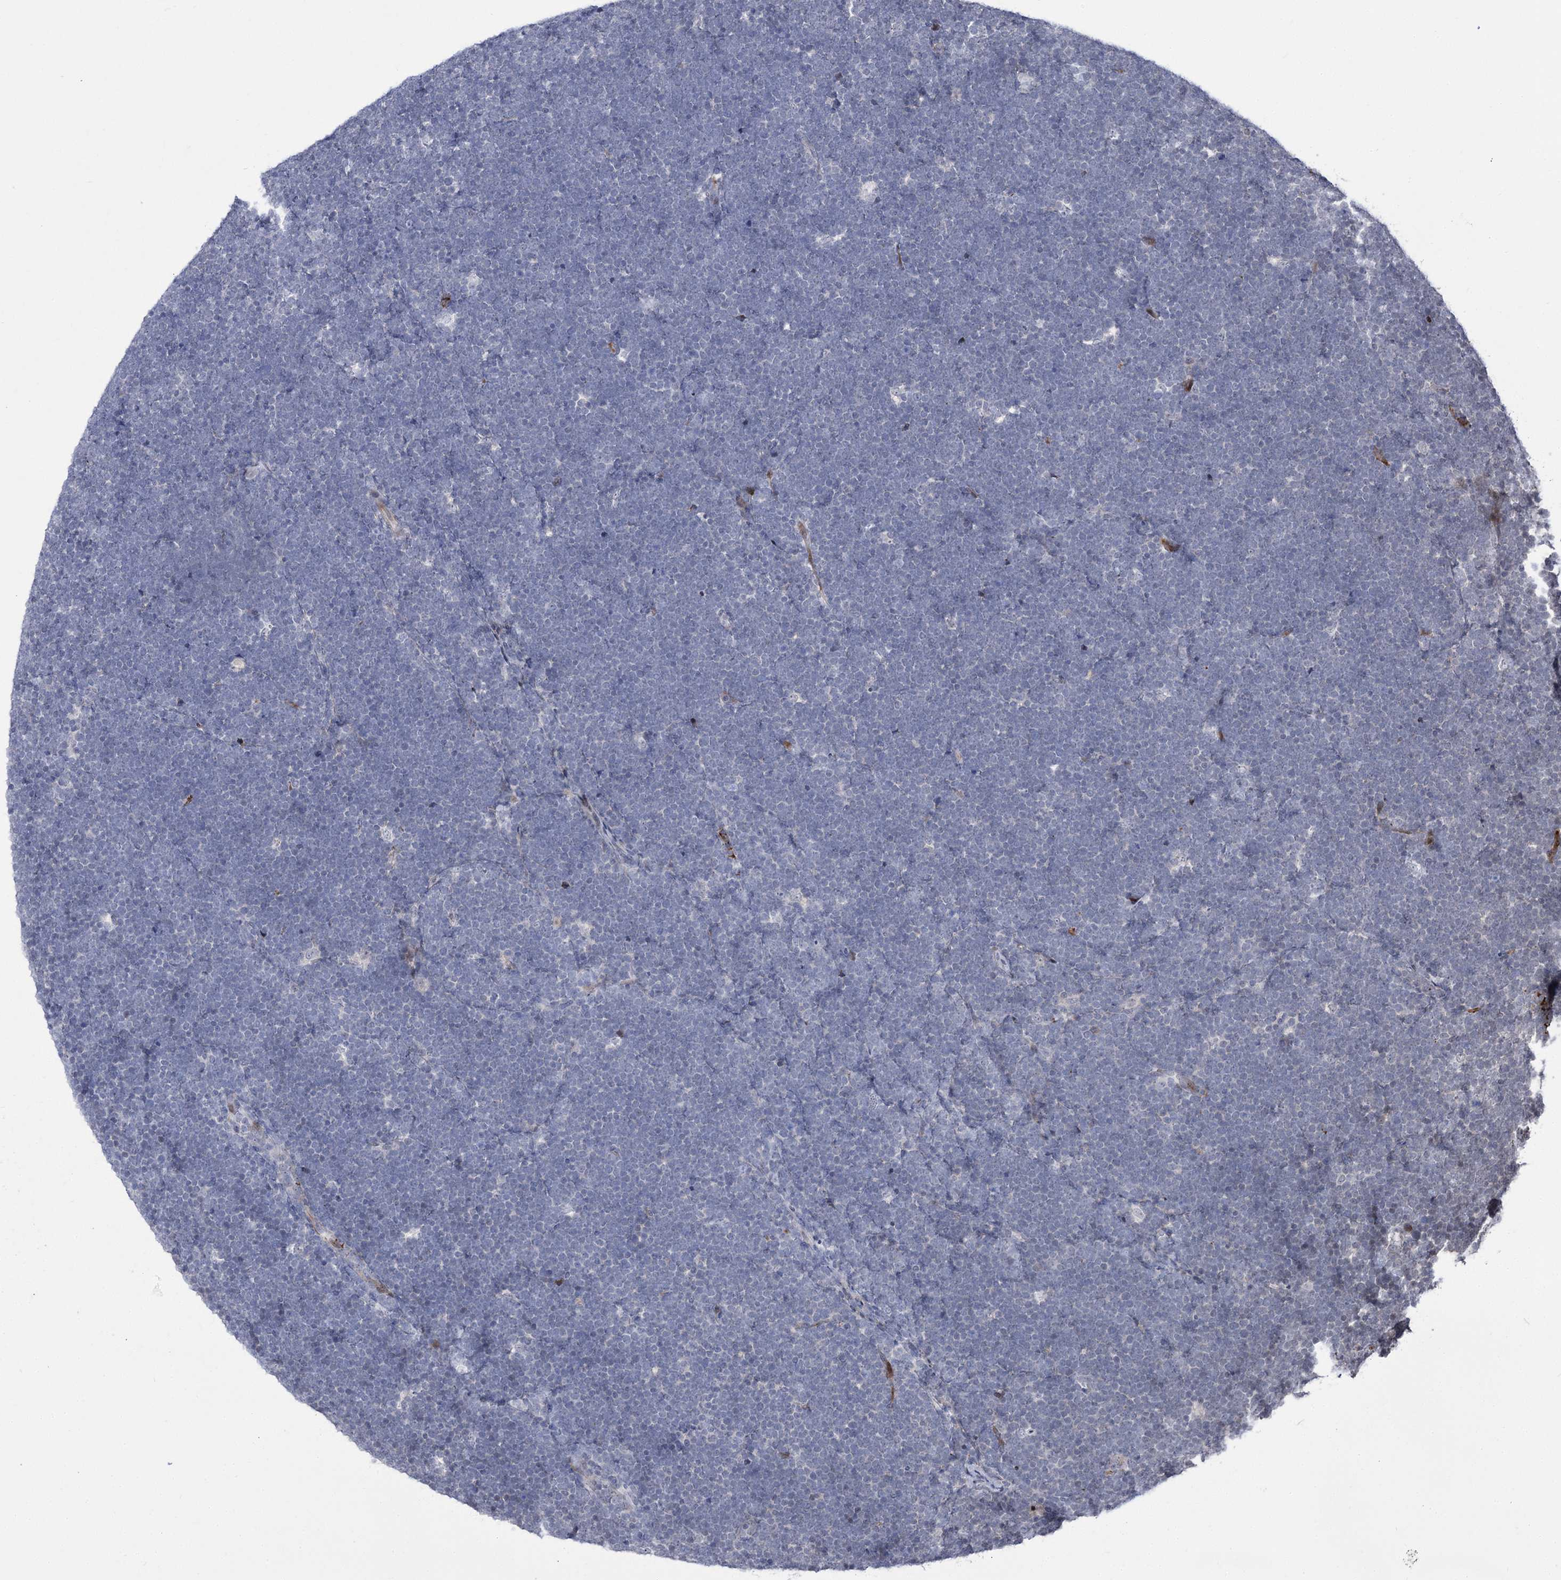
{"staining": {"intensity": "negative", "quantity": "none", "location": "none"}, "tissue": "lymphoma", "cell_type": "Tumor cells", "image_type": "cancer", "snomed": [{"axis": "morphology", "description": "Malignant lymphoma, non-Hodgkin's type, High grade"}, {"axis": "topography", "description": "Lymph node"}], "caption": "Immunohistochemical staining of lymphoma reveals no significant staining in tumor cells.", "gene": "STOX1", "patient": {"sex": "male", "age": 13}}